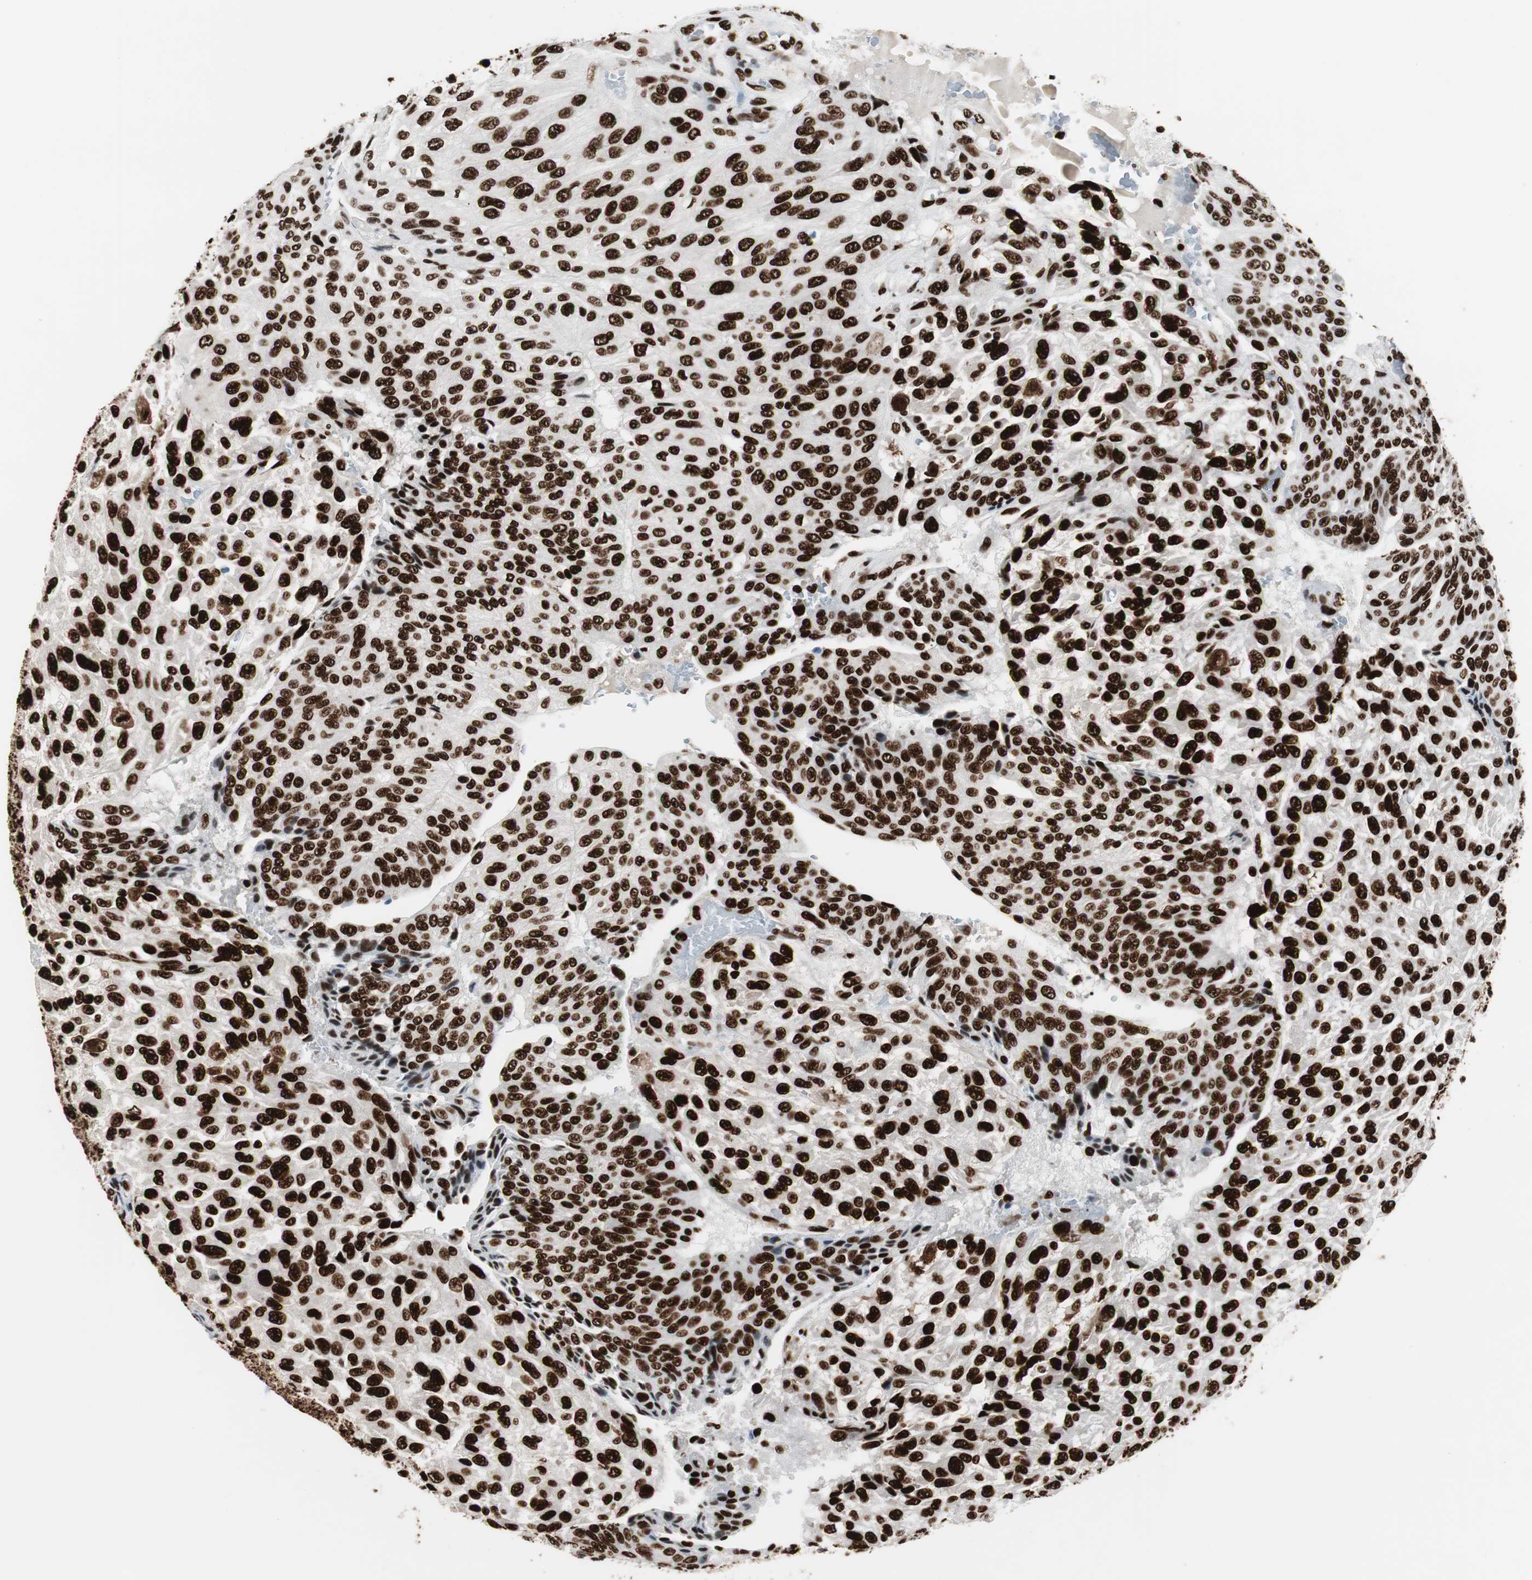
{"staining": {"intensity": "strong", "quantity": ">75%", "location": "nuclear"}, "tissue": "urothelial cancer", "cell_type": "Tumor cells", "image_type": "cancer", "snomed": [{"axis": "morphology", "description": "Urothelial carcinoma, High grade"}, {"axis": "topography", "description": "Urinary bladder"}], "caption": "Human urothelial cancer stained for a protein (brown) demonstrates strong nuclear positive expression in about >75% of tumor cells.", "gene": "MTA2", "patient": {"sex": "male", "age": 66}}